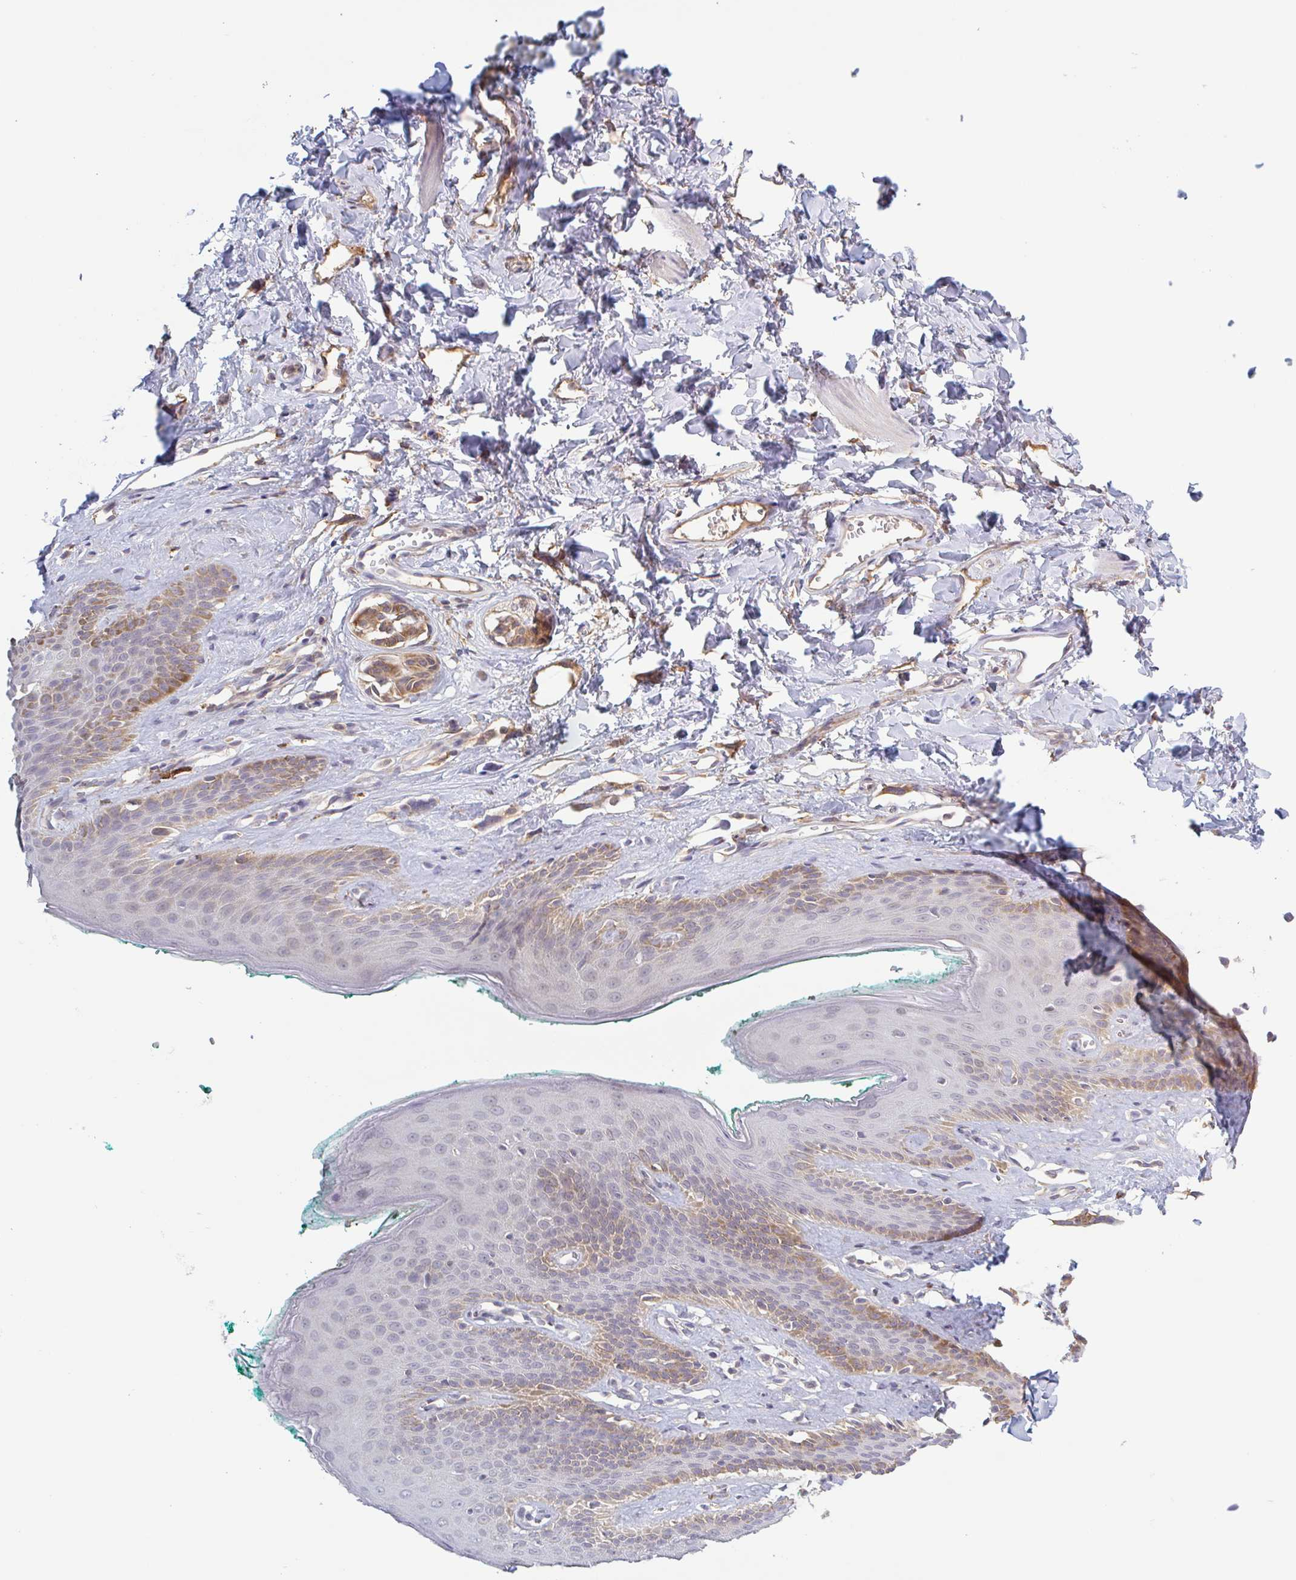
{"staining": {"intensity": "moderate", "quantity": "<25%", "location": "cytoplasmic/membranous"}, "tissue": "skin", "cell_type": "Epidermal cells", "image_type": "normal", "snomed": [{"axis": "morphology", "description": "Normal tissue, NOS"}, {"axis": "topography", "description": "Vulva"}, {"axis": "topography", "description": "Peripheral nerve tissue"}], "caption": "Protein staining by immunohistochemistry (IHC) reveals moderate cytoplasmic/membranous expression in about <25% of epidermal cells in benign skin. (brown staining indicates protein expression, while blue staining denotes nuclei).", "gene": "SURF1", "patient": {"sex": "female", "age": 66}}